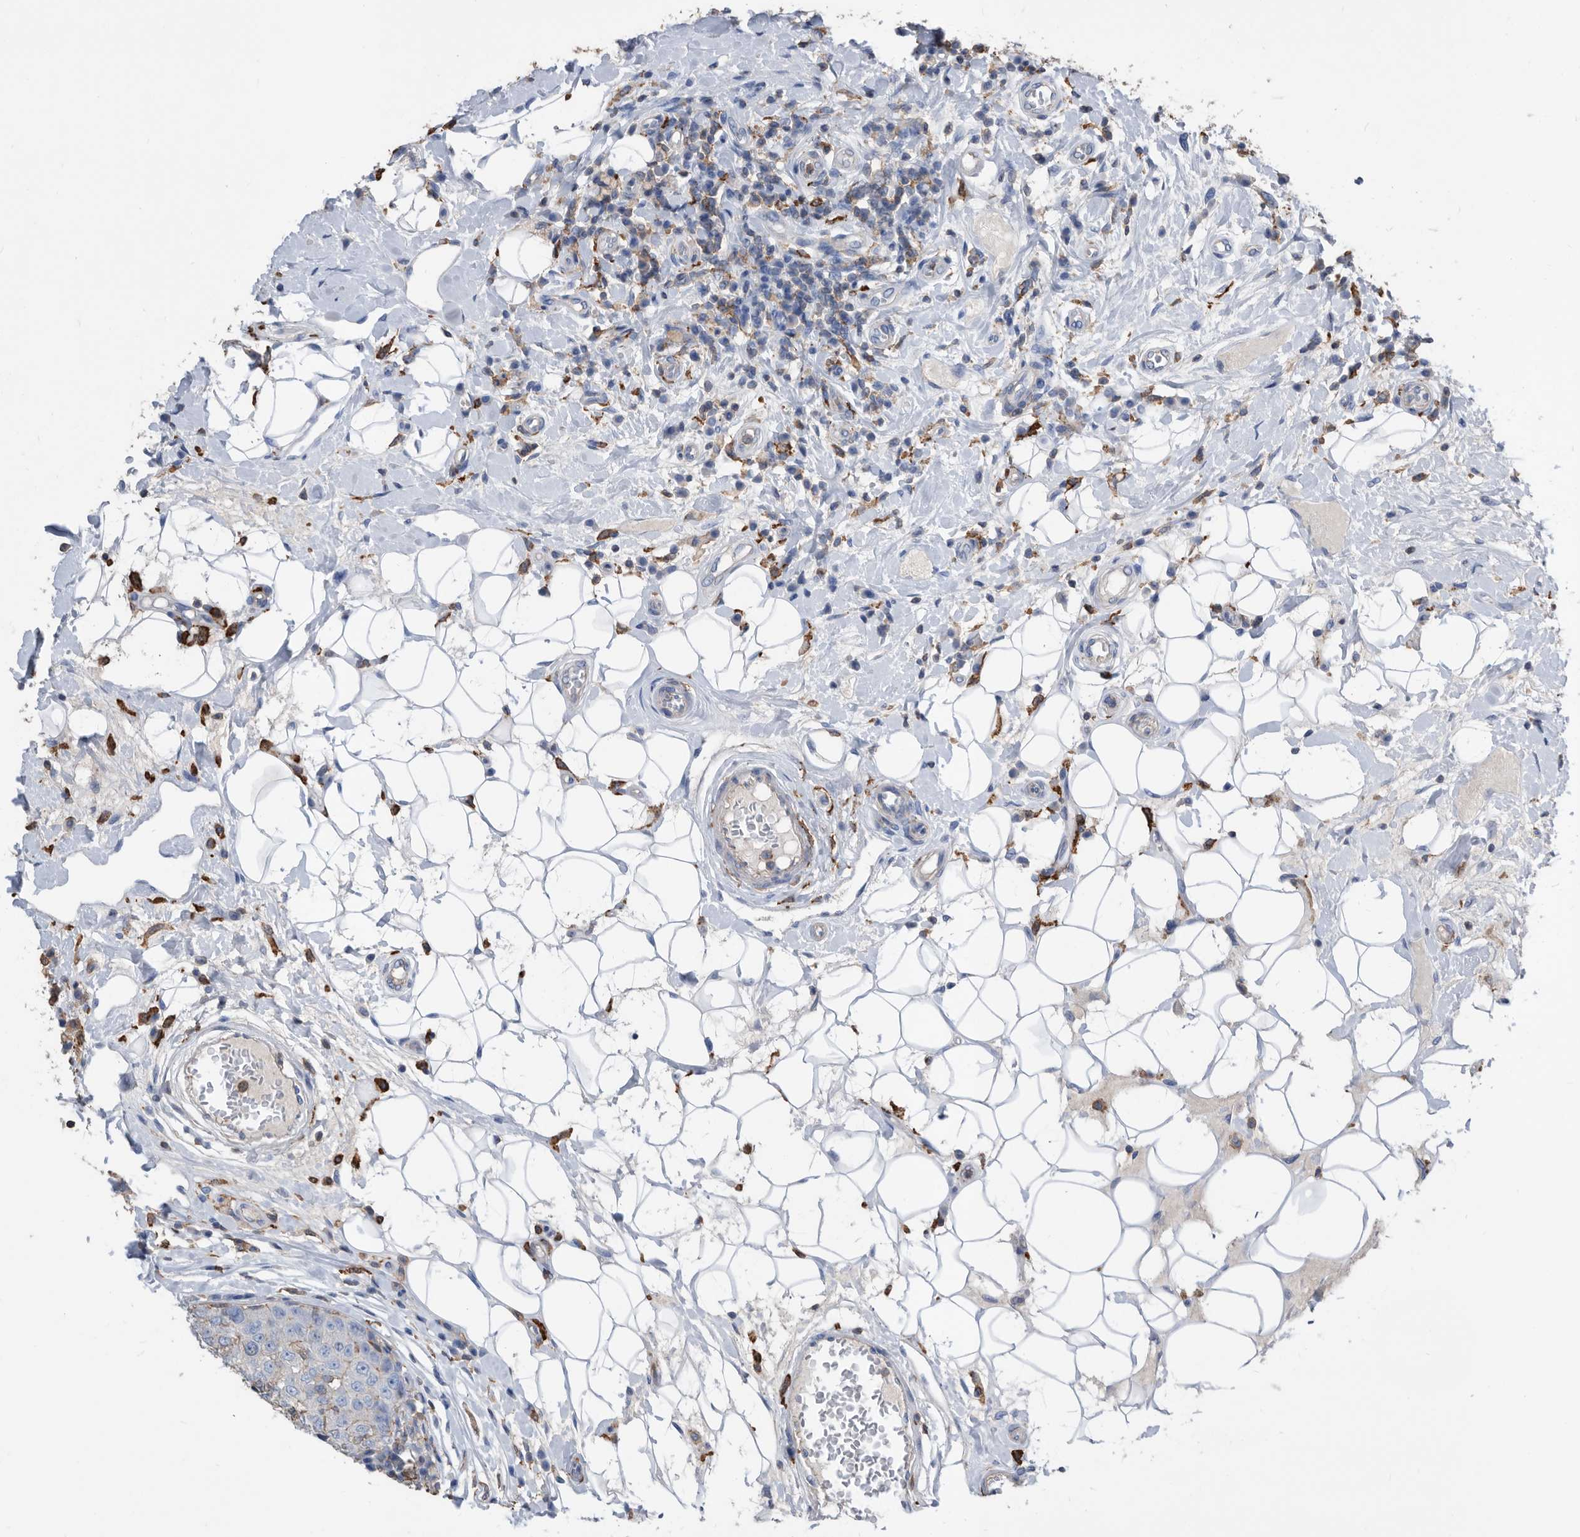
{"staining": {"intensity": "weak", "quantity": "<25%", "location": "cytoplasmic/membranous"}, "tissue": "breast cancer", "cell_type": "Tumor cells", "image_type": "cancer", "snomed": [{"axis": "morphology", "description": "Duct carcinoma"}, {"axis": "topography", "description": "Breast"}], "caption": "This is a micrograph of immunohistochemistry (IHC) staining of breast cancer (intraductal carcinoma), which shows no positivity in tumor cells. The staining is performed using DAB (3,3'-diaminobenzidine) brown chromogen with nuclei counter-stained in using hematoxylin.", "gene": "MS4A4A", "patient": {"sex": "female", "age": 27}}